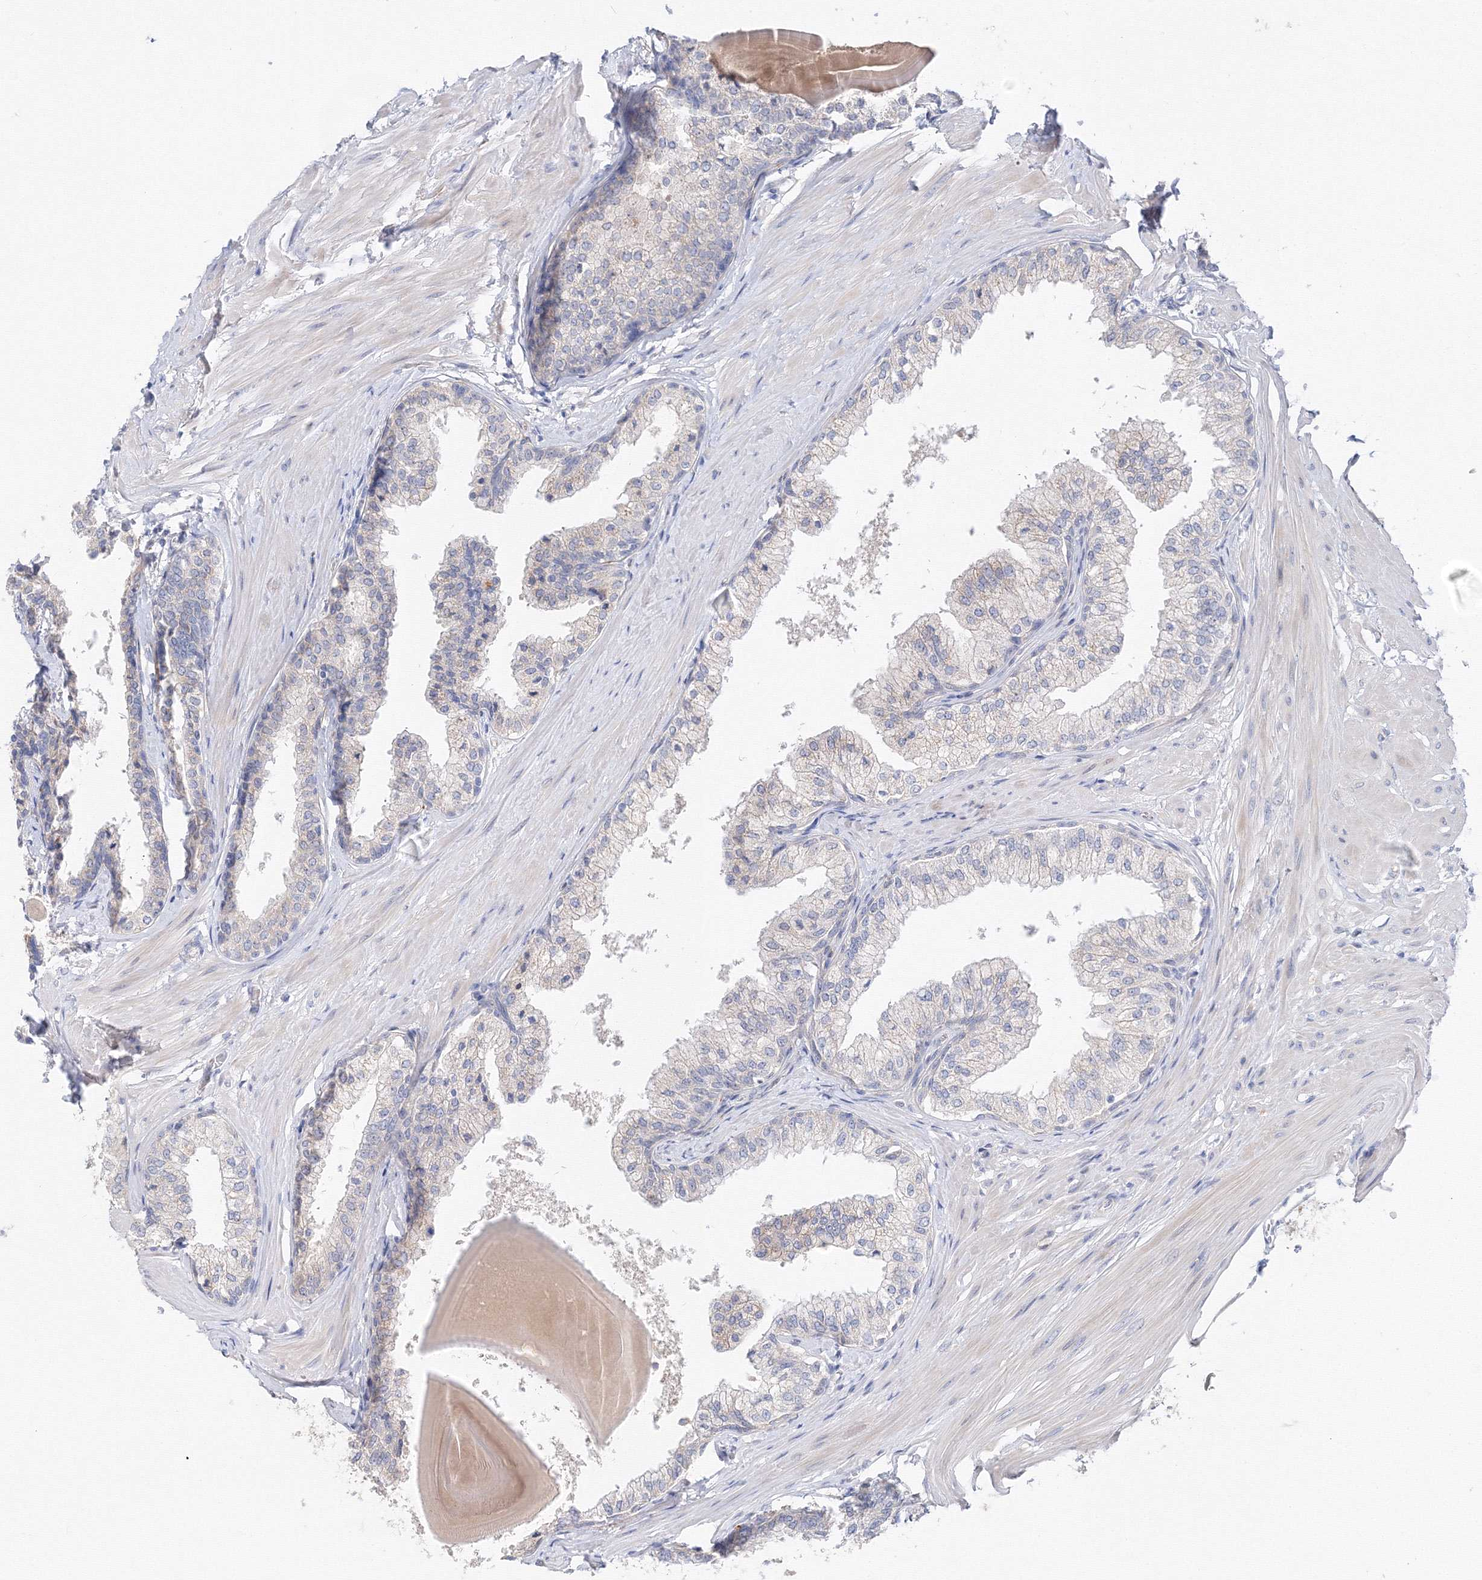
{"staining": {"intensity": "negative", "quantity": "none", "location": "none"}, "tissue": "prostate", "cell_type": "Glandular cells", "image_type": "normal", "snomed": [{"axis": "morphology", "description": "Normal tissue, NOS"}, {"axis": "topography", "description": "Prostate"}], "caption": "Immunohistochemical staining of benign human prostate demonstrates no significant positivity in glandular cells. Nuclei are stained in blue.", "gene": "TAMM41", "patient": {"sex": "male", "age": 48}}